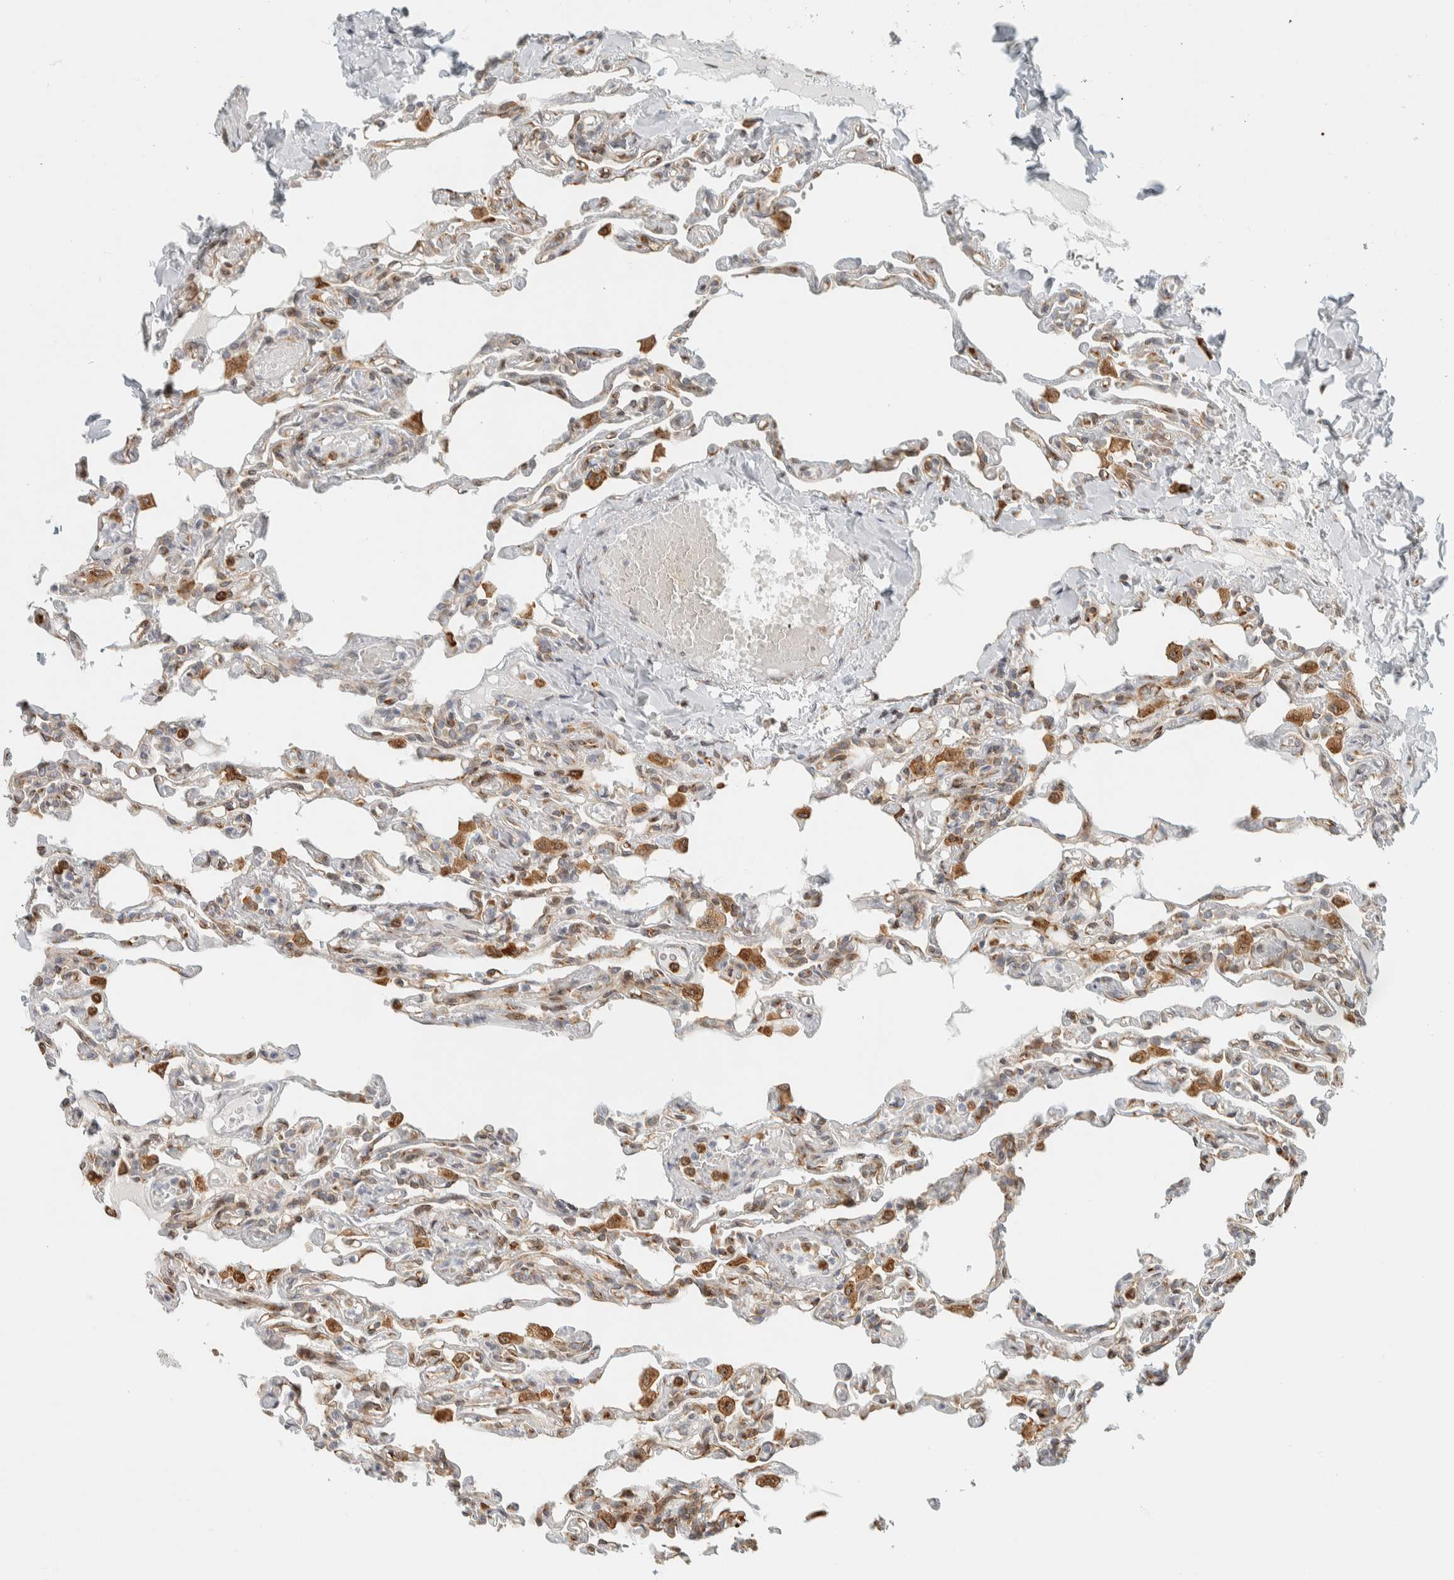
{"staining": {"intensity": "moderate", "quantity": "<25%", "location": "cytoplasmic/membranous"}, "tissue": "lung", "cell_type": "Alveolar cells", "image_type": "normal", "snomed": [{"axis": "morphology", "description": "Normal tissue, NOS"}, {"axis": "topography", "description": "Lung"}], "caption": "There is low levels of moderate cytoplasmic/membranous expression in alveolar cells of benign lung, as demonstrated by immunohistochemical staining (brown color).", "gene": "LLGL2", "patient": {"sex": "male", "age": 21}}